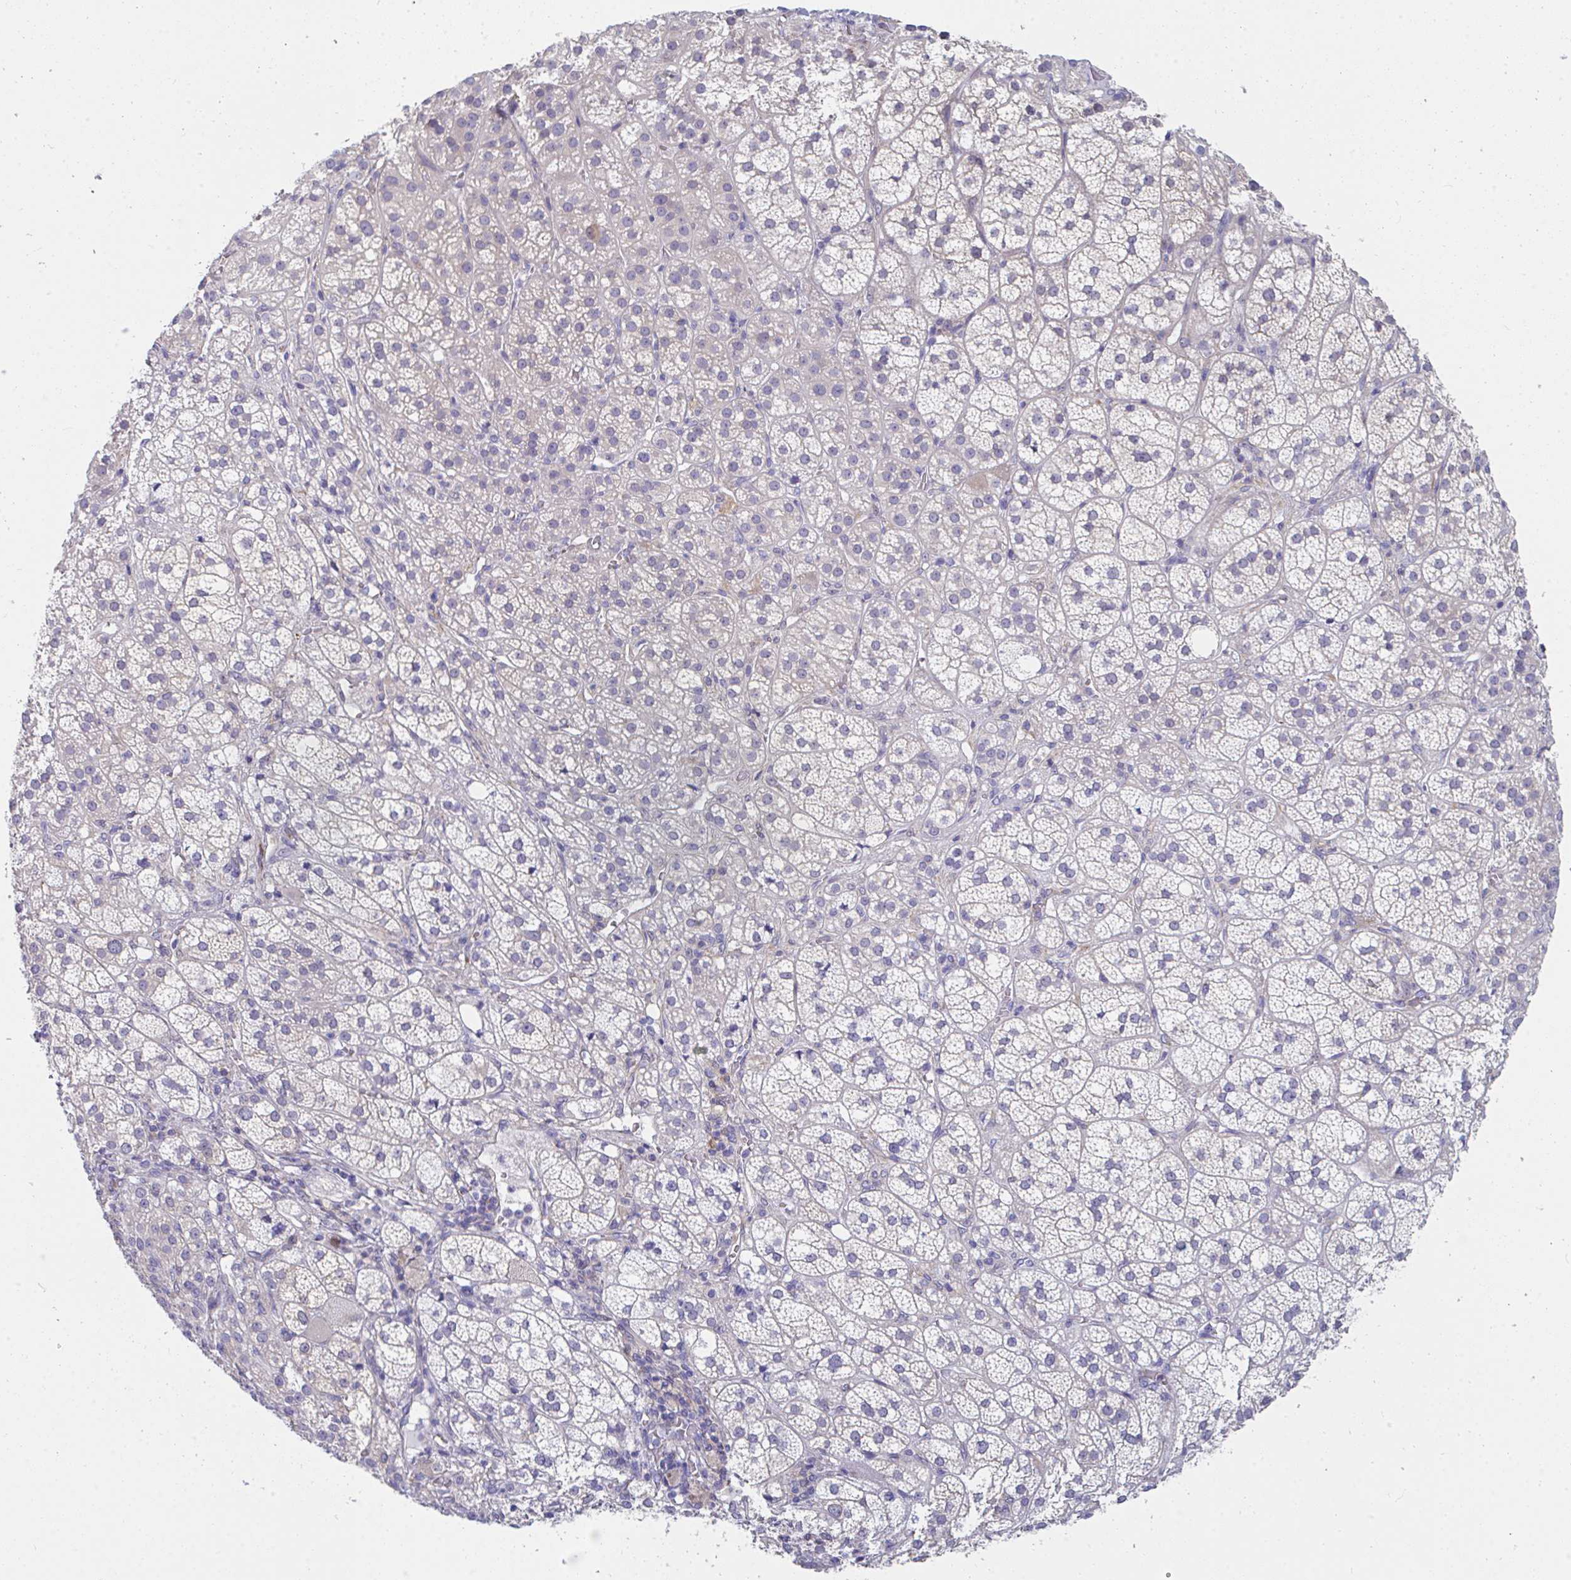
{"staining": {"intensity": "weak", "quantity": "25%-75%", "location": "cytoplasmic/membranous"}, "tissue": "adrenal gland", "cell_type": "Glandular cells", "image_type": "normal", "snomed": [{"axis": "morphology", "description": "Normal tissue, NOS"}, {"axis": "topography", "description": "Adrenal gland"}], "caption": "Unremarkable adrenal gland demonstrates weak cytoplasmic/membranous positivity in approximately 25%-75% of glandular cells, visualized by immunohistochemistry. (DAB (3,3'-diaminobenzidine) = brown stain, brightfield microscopy at high magnification).", "gene": "MGAM2", "patient": {"sex": "female", "age": 60}}